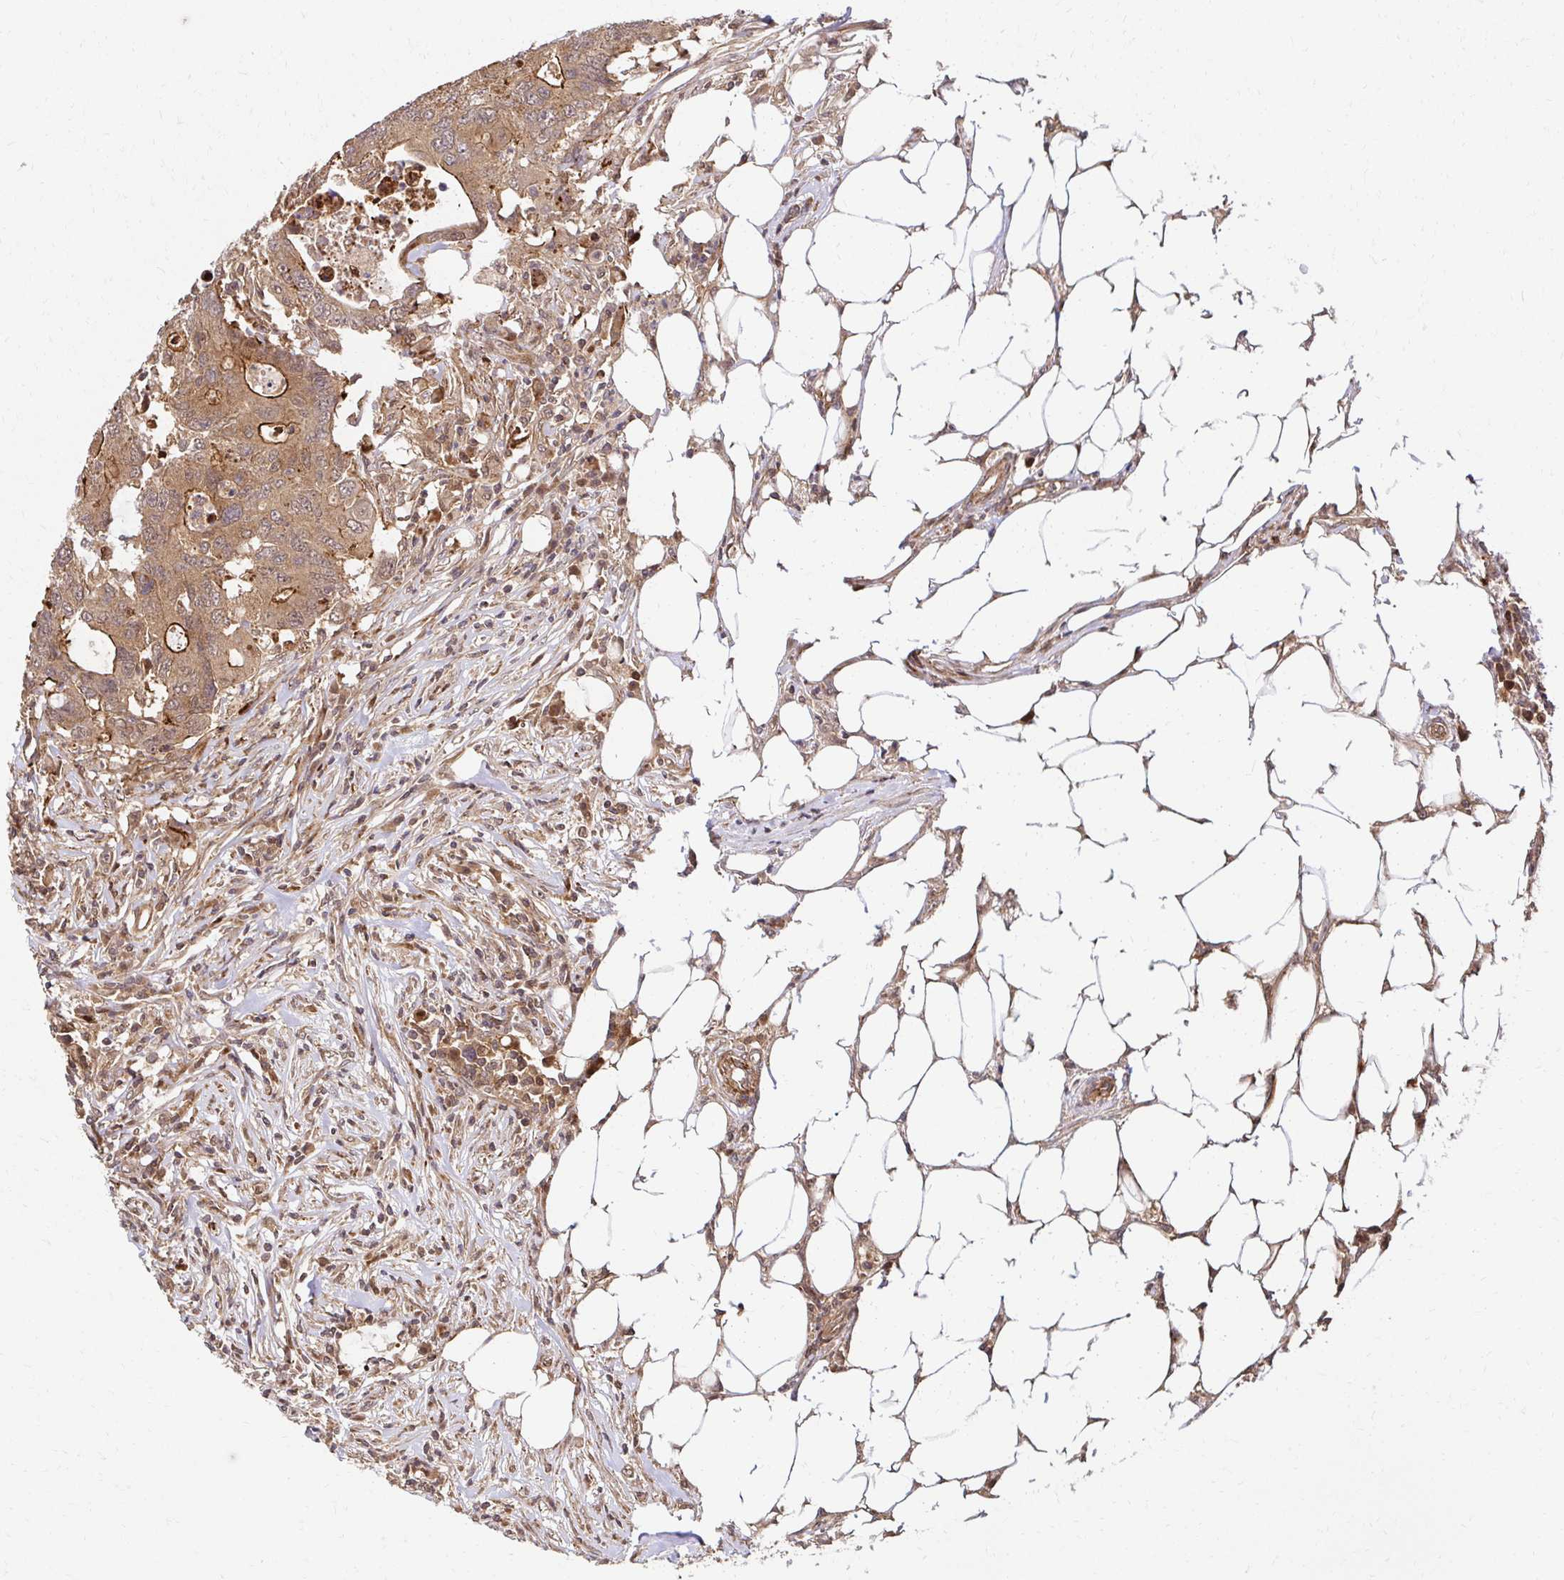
{"staining": {"intensity": "moderate", "quantity": ">75%", "location": "cytoplasmic/membranous"}, "tissue": "colorectal cancer", "cell_type": "Tumor cells", "image_type": "cancer", "snomed": [{"axis": "morphology", "description": "Adenocarcinoma, NOS"}, {"axis": "topography", "description": "Colon"}], "caption": "A brown stain shows moderate cytoplasmic/membranous staining of a protein in human colorectal adenocarcinoma tumor cells. (Brightfield microscopy of DAB IHC at high magnification).", "gene": "PSMA4", "patient": {"sex": "male", "age": 71}}